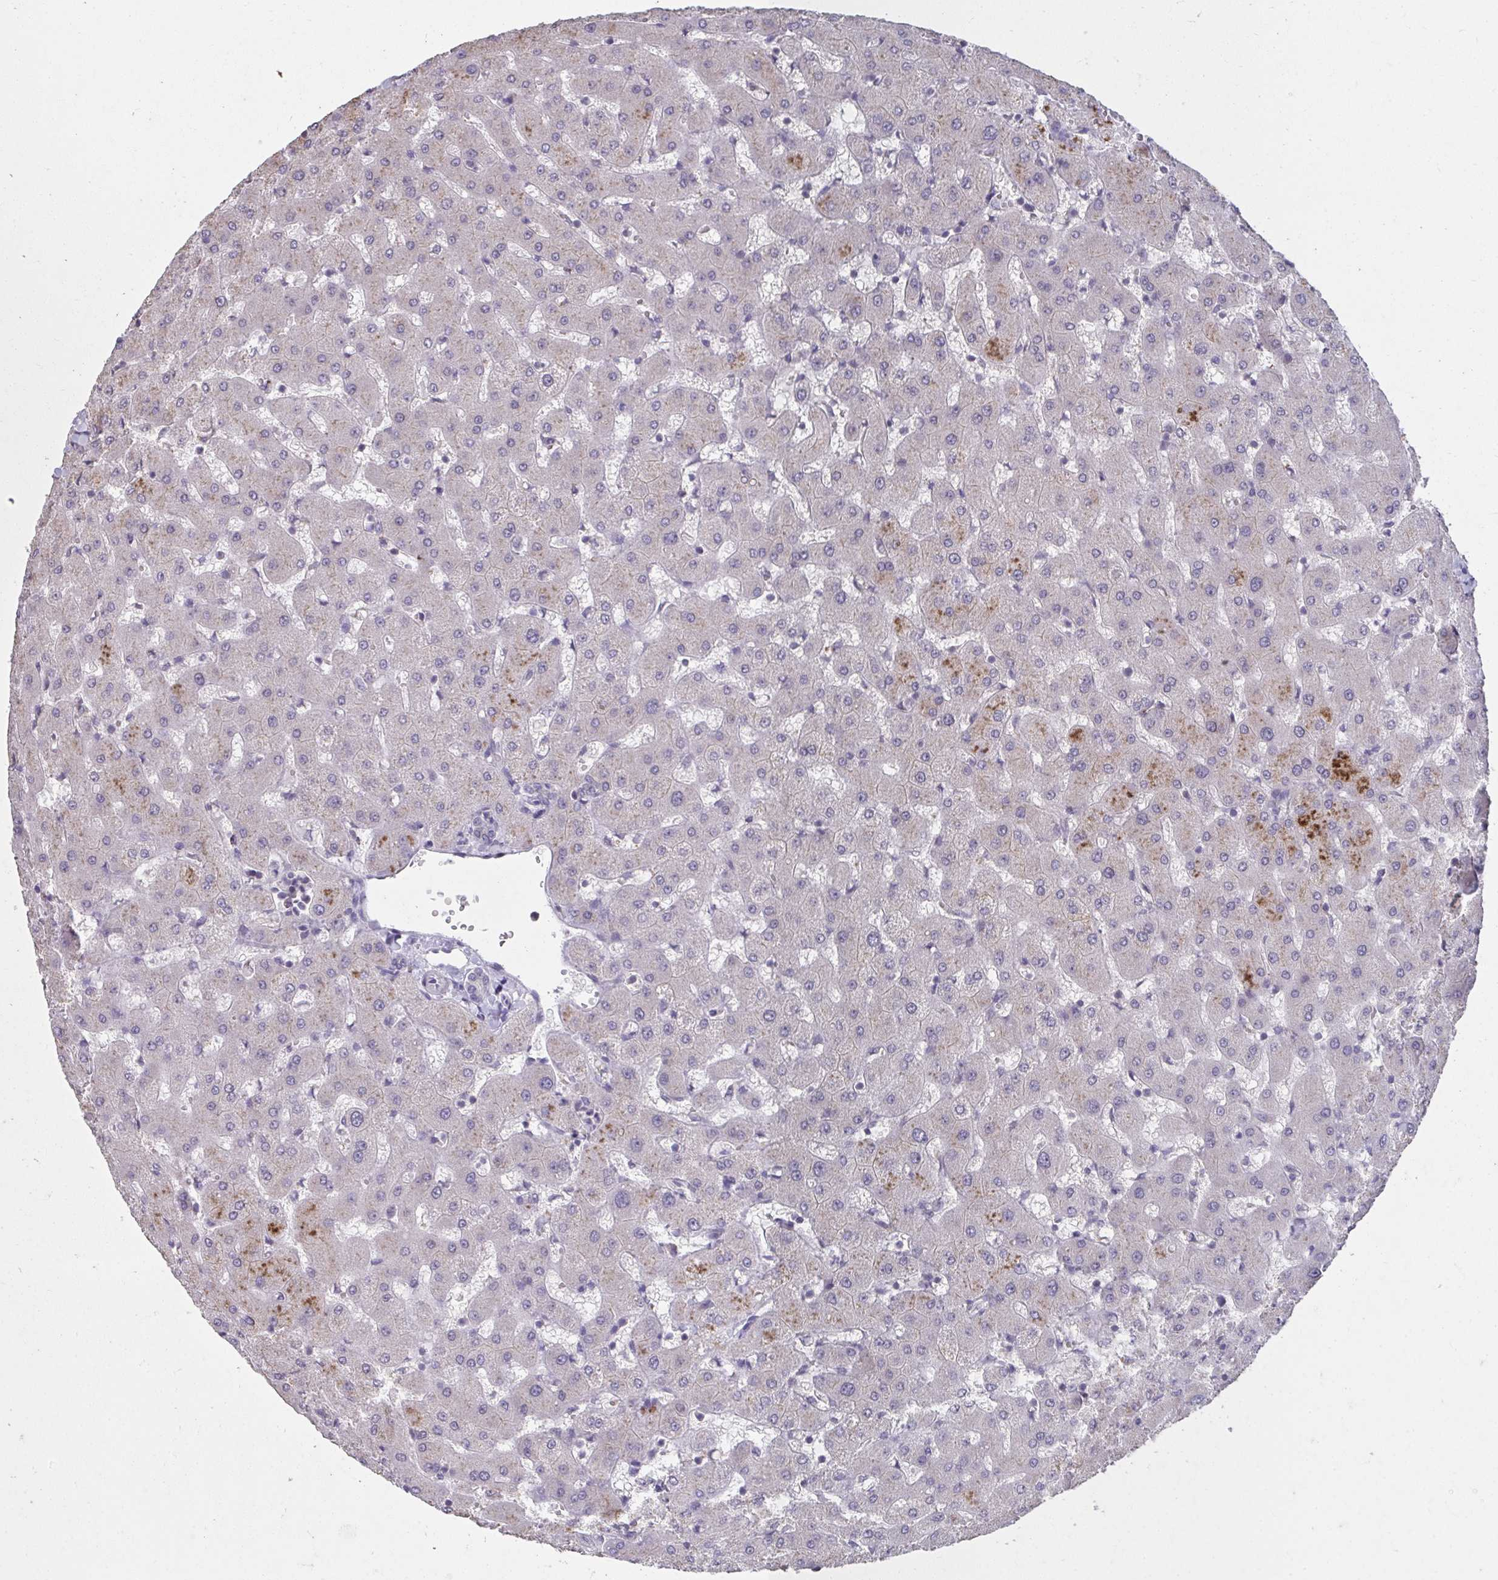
{"staining": {"intensity": "negative", "quantity": "none", "location": "none"}, "tissue": "liver", "cell_type": "Cholangiocytes", "image_type": "normal", "snomed": [{"axis": "morphology", "description": "Normal tissue, NOS"}, {"axis": "topography", "description": "Liver"}], "caption": "IHC histopathology image of unremarkable liver: human liver stained with DAB displays no significant protein expression in cholangiocytes.", "gene": "NUP133", "patient": {"sex": "female", "age": 63}}